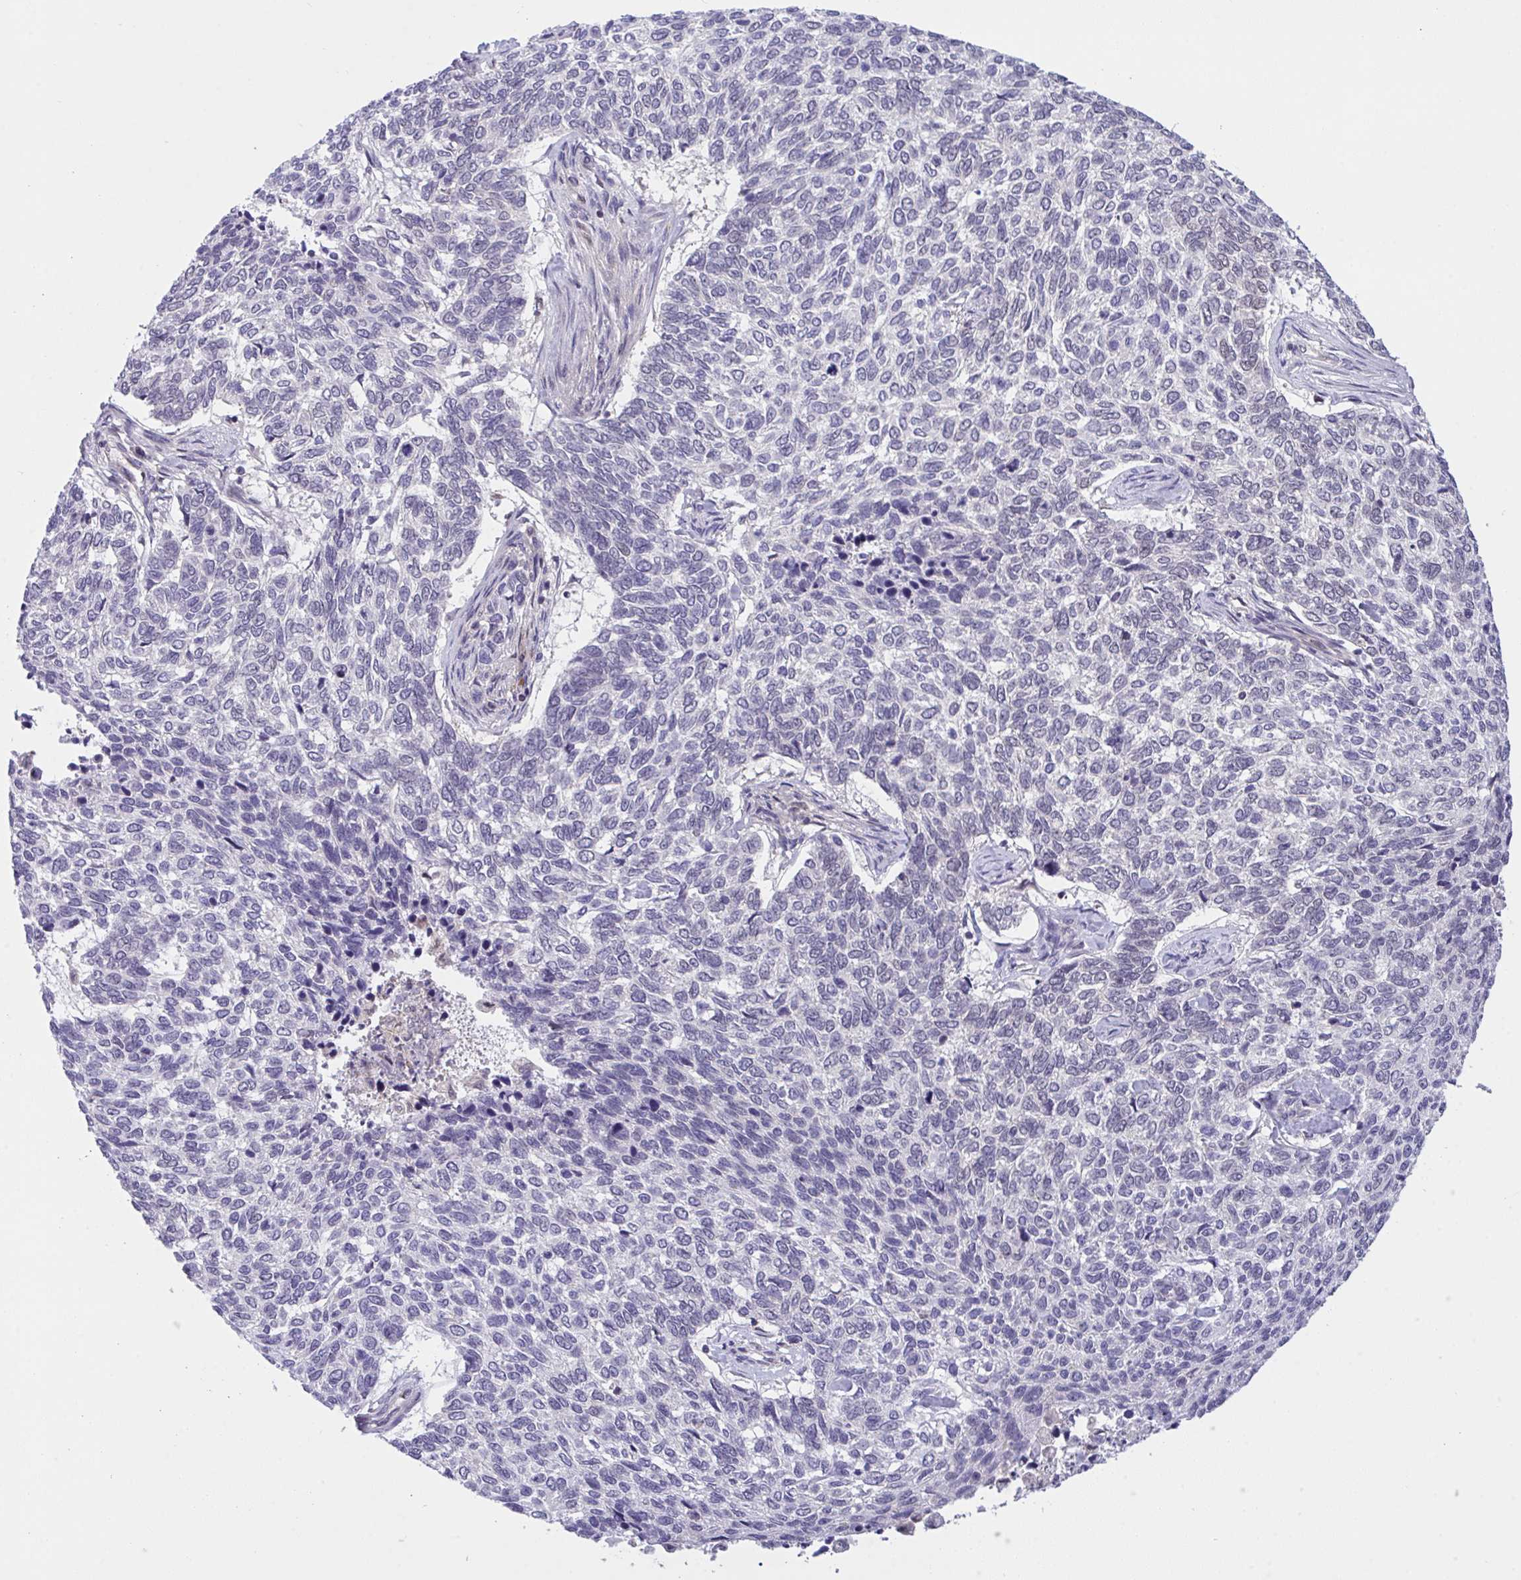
{"staining": {"intensity": "negative", "quantity": "none", "location": "none"}, "tissue": "skin cancer", "cell_type": "Tumor cells", "image_type": "cancer", "snomed": [{"axis": "morphology", "description": "Basal cell carcinoma"}, {"axis": "topography", "description": "Skin"}], "caption": "Tumor cells are negative for brown protein staining in skin cancer (basal cell carcinoma). Nuclei are stained in blue.", "gene": "ZNF444", "patient": {"sex": "female", "age": 65}}